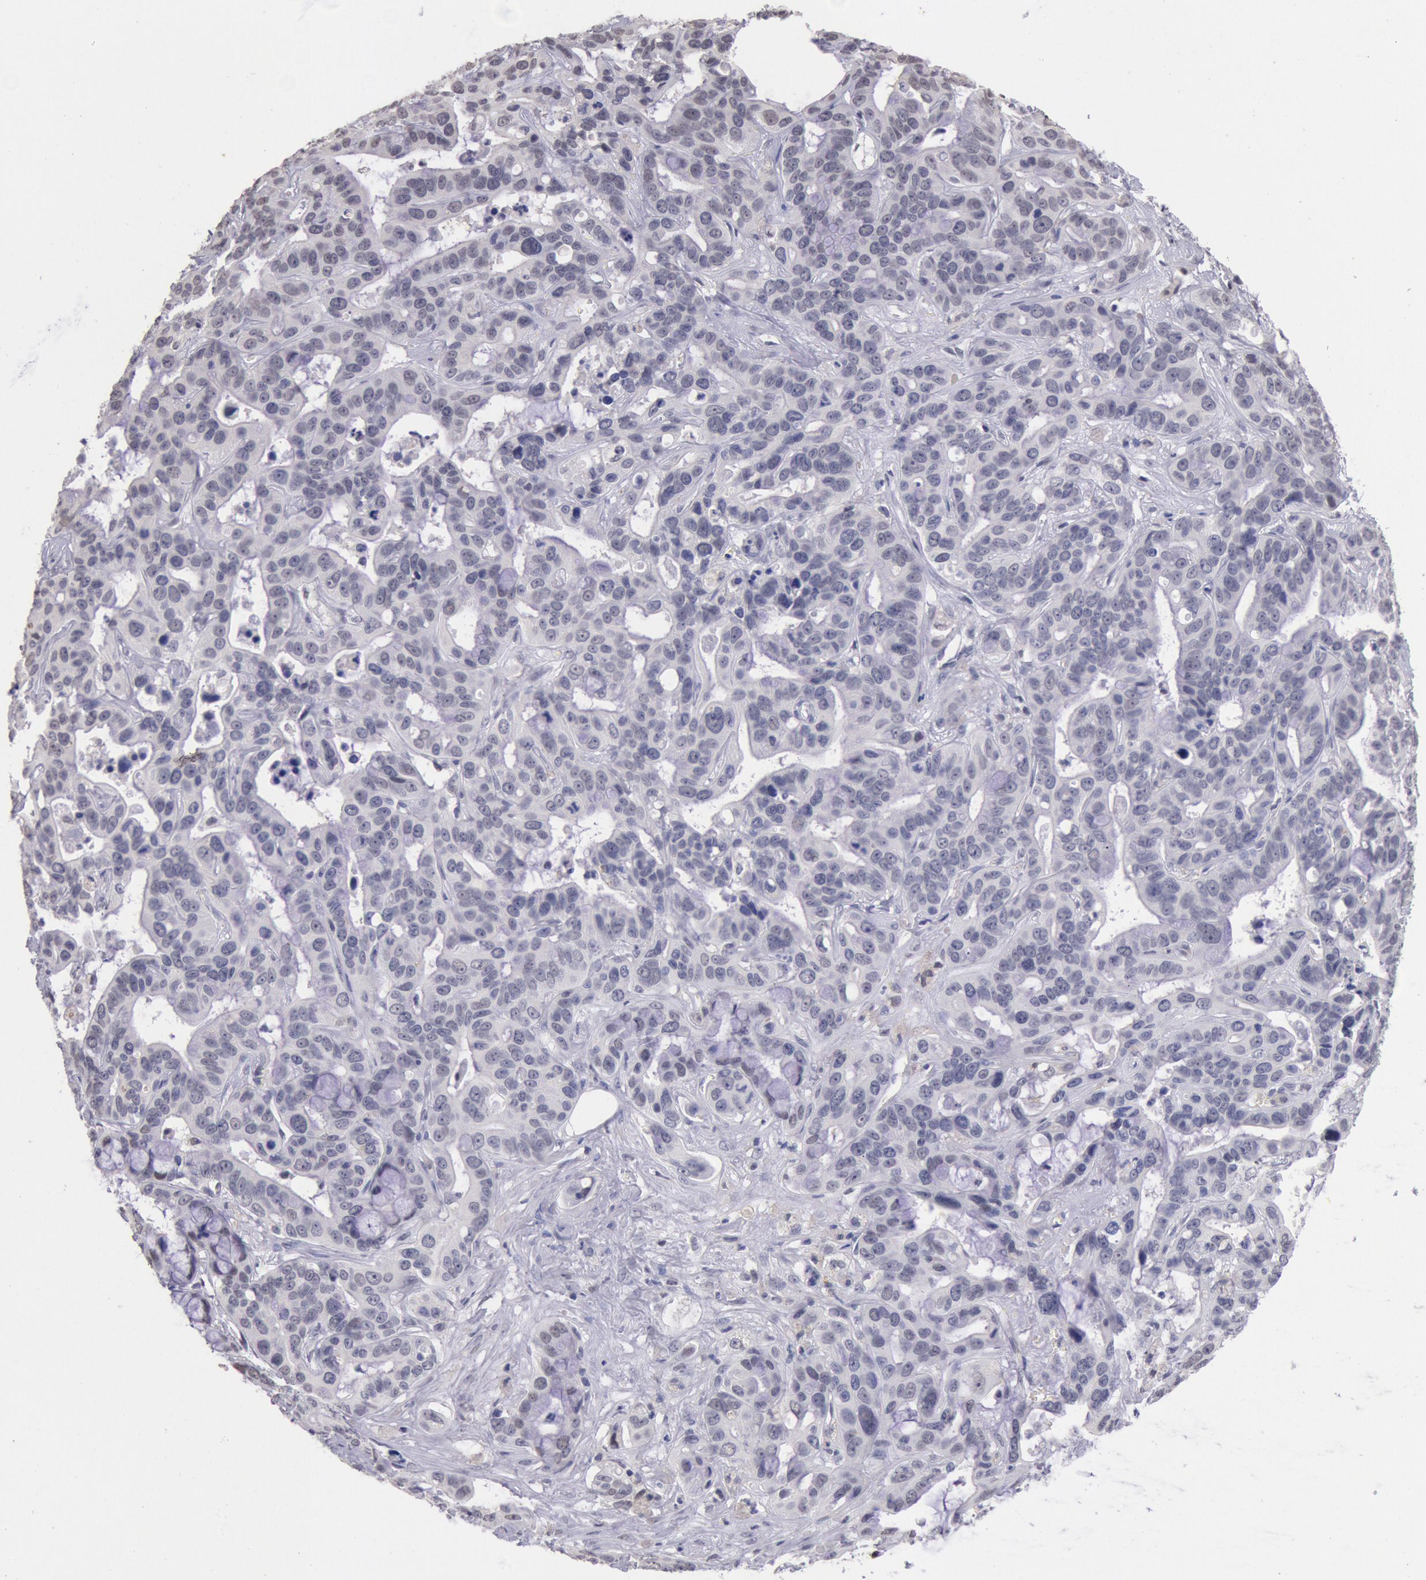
{"staining": {"intensity": "weak", "quantity": "25%-75%", "location": "cytoplasmic/membranous"}, "tissue": "liver cancer", "cell_type": "Tumor cells", "image_type": "cancer", "snomed": [{"axis": "morphology", "description": "Cholangiocarcinoma"}, {"axis": "topography", "description": "Liver"}], "caption": "Human cholangiocarcinoma (liver) stained with a protein marker exhibits weak staining in tumor cells.", "gene": "MYH7", "patient": {"sex": "female", "age": 65}}